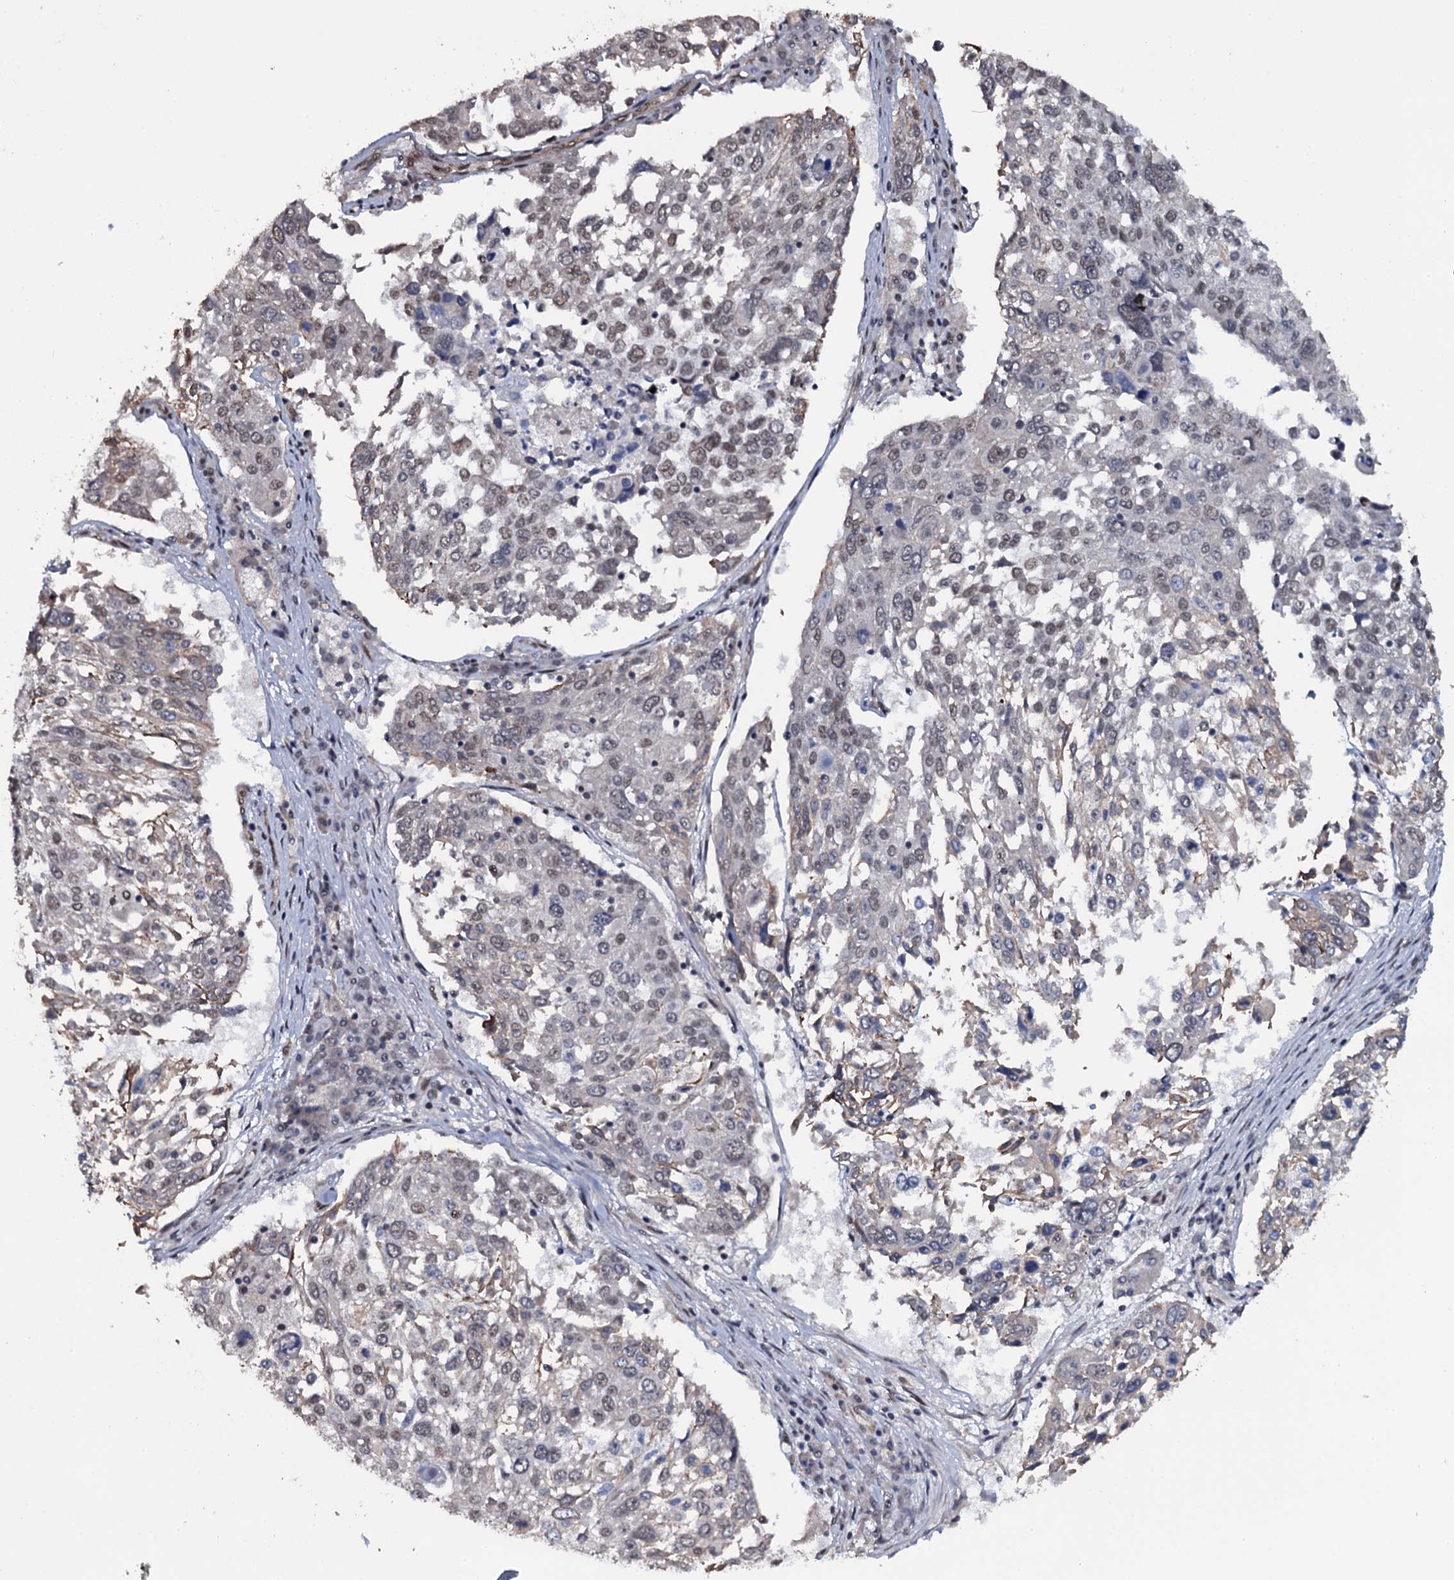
{"staining": {"intensity": "weak", "quantity": "<25%", "location": "nuclear"}, "tissue": "lung cancer", "cell_type": "Tumor cells", "image_type": "cancer", "snomed": [{"axis": "morphology", "description": "Squamous cell carcinoma, NOS"}, {"axis": "topography", "description": "Lung"}], "caption": "This is an immunohistochemistry (IHC) image of human lung squamous cell carcinoma. There is no staining in tumor cells.", "gene": "SH2D4B", "patient": {"sex": "male", "age": 65}}